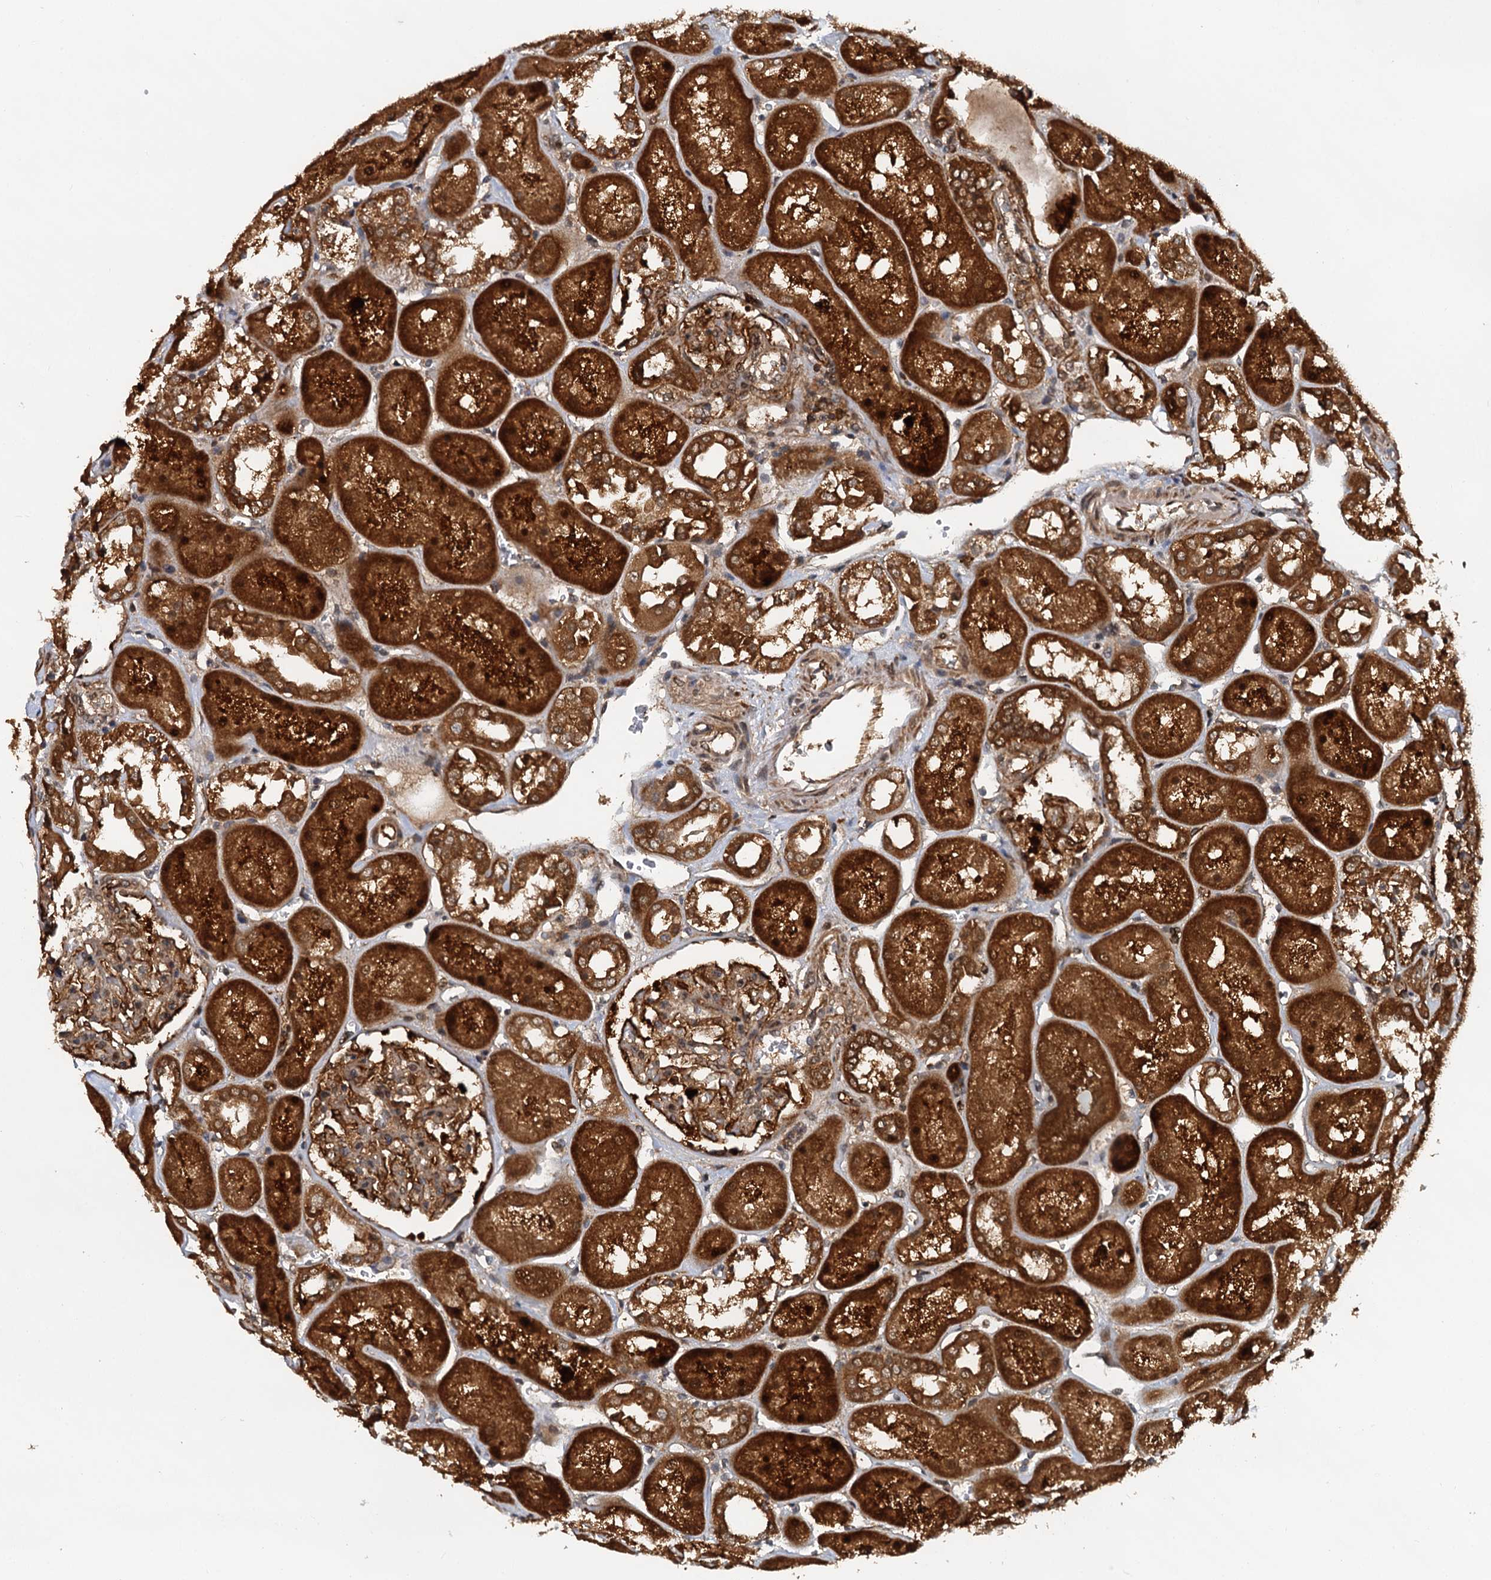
{"staining": {"intensity": "moderate", "quantity": ">75%", "location": "cytoplasmic/membranous"}, "tissue": "kidney", "cell_type": "Cells in glomeruli", "image_type": "normal", "snomed": [{"axis": "morphology", "description": "Normal tissue, NOS"}, {"axis": "topography", "description": "Kidney"}], "caption": "Protein staining by IHC reveals moderate cytoplasmic/membranous positivity in approximately >75% of cells in glomeruli in benign kidney.", "gene": "STUB1", "patient": {"sex": "male", "age": 70}}